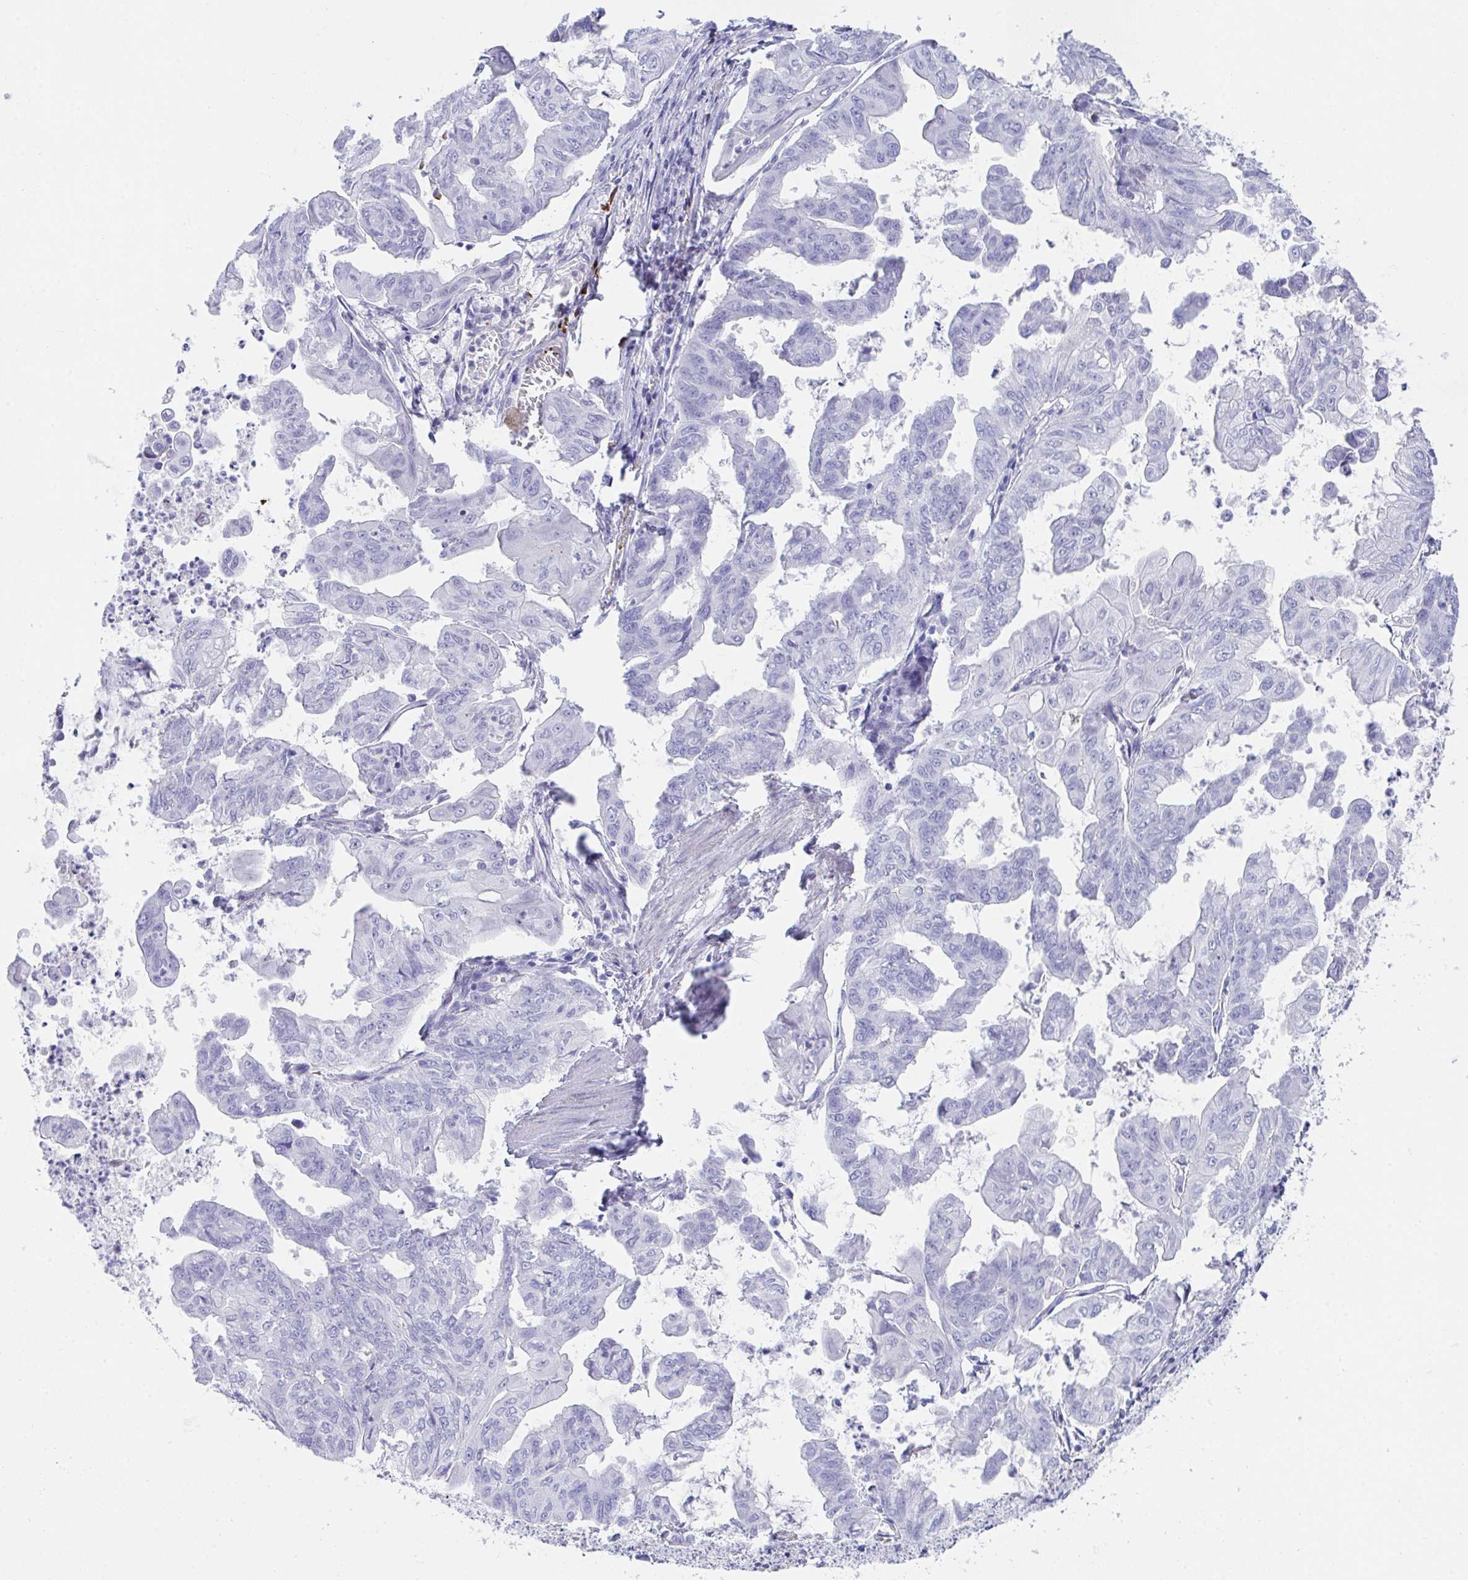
{"staining": {"intensity": "negative", "quantity": "none", "location": "none"}, "tissue": "stomach cancer", "cell_type": "Tumor cells", "image_type": "cancer", "snomed": [{"axis": "morphology", "description": "Adenocarcinoma, NOS"}, {"axis": "topography", "description": "Stomach, upper"}], "caption": "Tumor cells are negative for brown protein staining in stomach cancer (adenocarcinoma). (DAB IHC visualized using brightfield microscopy, high magnification).", "gene": "KMT2E", "patient": {"sex": "male", "age": 80}}